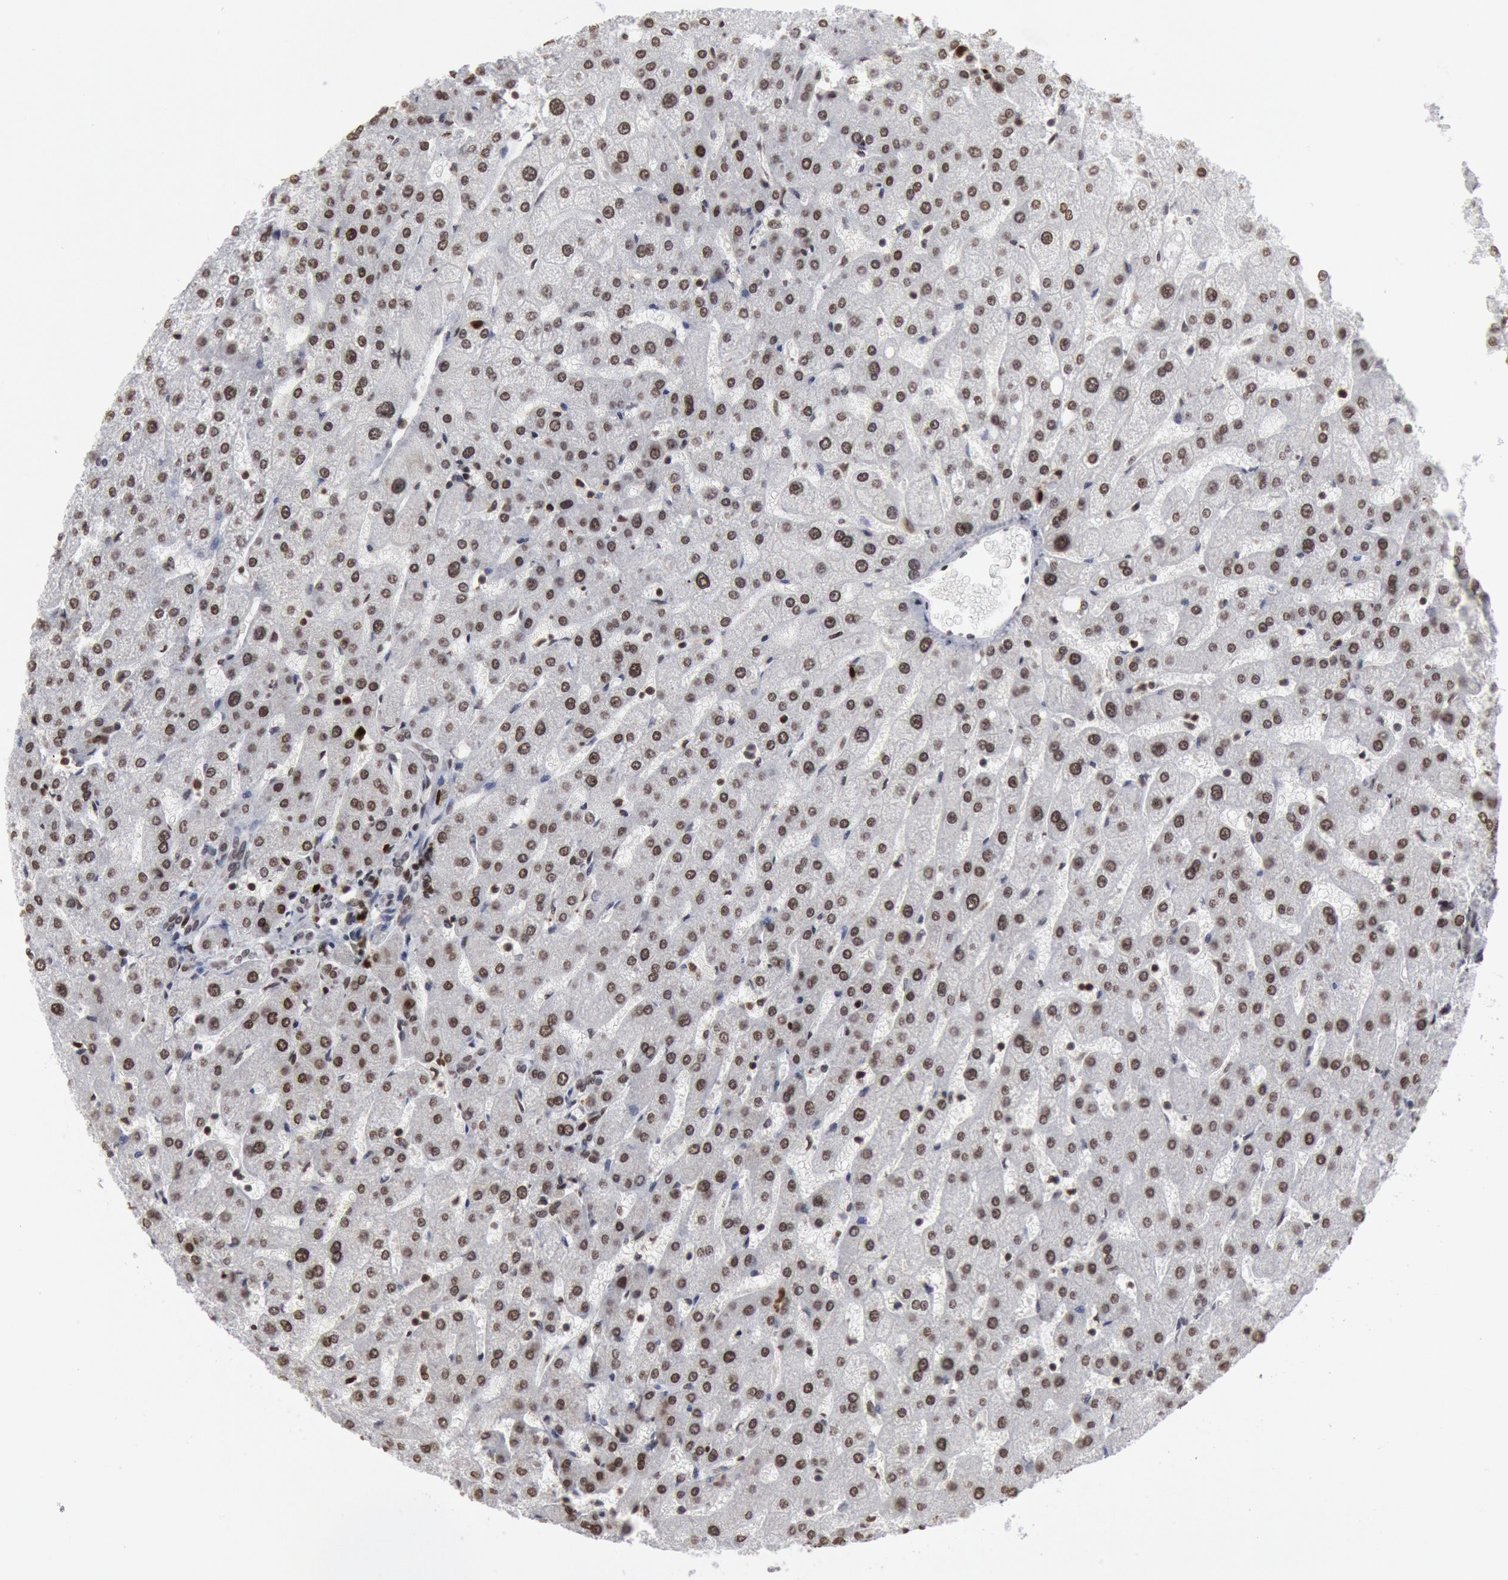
{"staining": {"intensity": "strong", "quantity": ">75%", "location": "nuclear"}, "tissue": "liver", "cell_type": "Hepatocytes", "image_type": "normal", "snomed": [{"axis": "morphology", "description": "Normal tissue, NOS"}, {"axis": "topography", "description": "Liver"}], "caption": "Brown immunohistochemical staining in benign human liver displays strong nuclear expression in approximately >75% of hepatocytes. Using DAB (brown) and hematoxylin (blue) stains, captured at high magnification using brightfield microscopy.", "gene": "SUB1", "patient": {"sex": "male", "age": 67}}